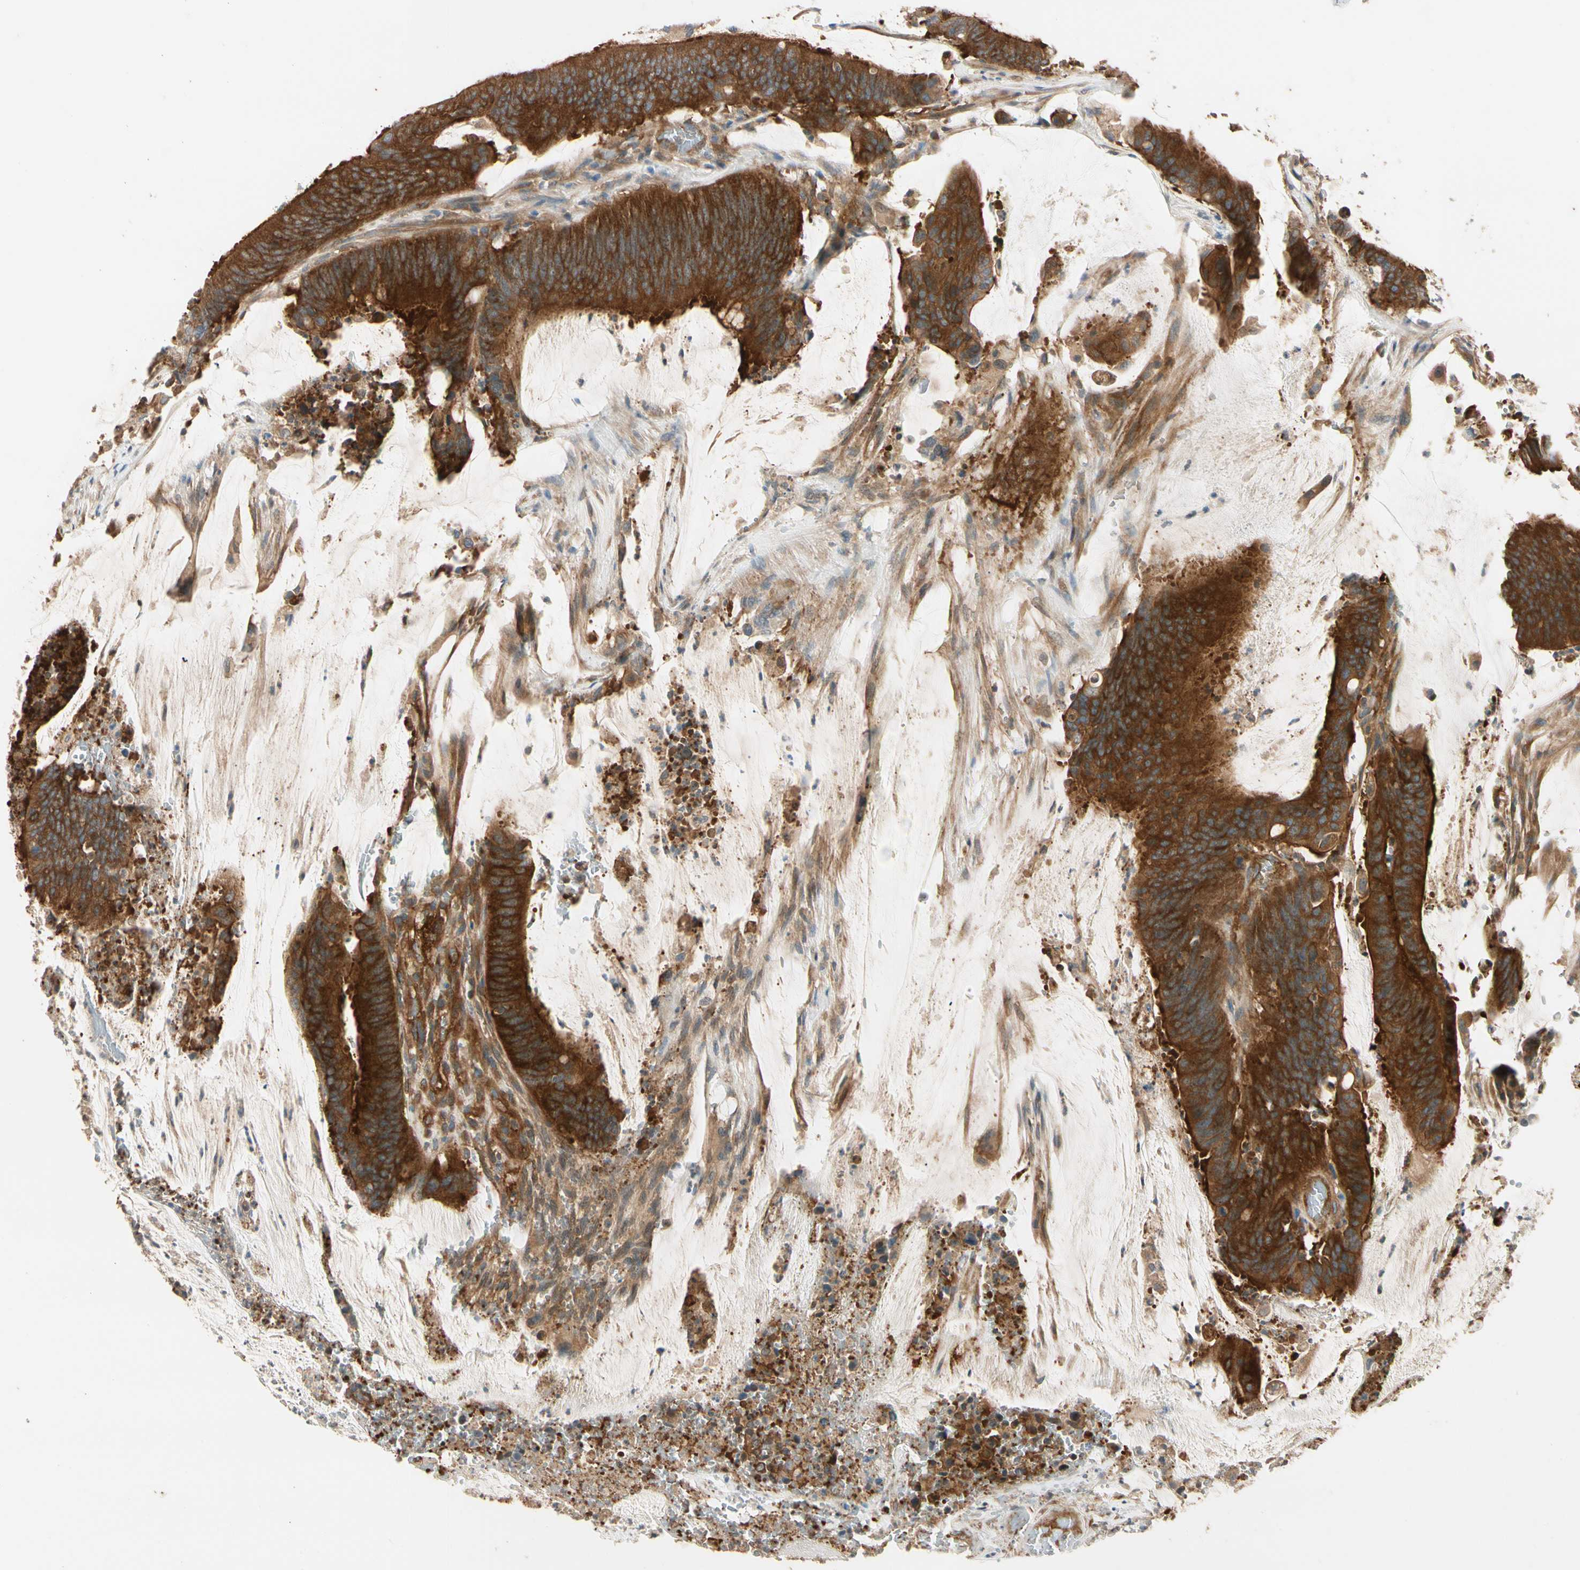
{"staining": {"intensity": "strong", "quantity": ">75%", "location": "cytoplasmic/membranous"}, "tissue": "colorectal cancer", "cell_type": "Tumor cells", "image_type": "cancer", "snomed": [{"axis": "morphology", "description": "Adenocarcinoma, NOS"}, {"axis": "topography", "description": "Rectum"}], "caption": "Immunohistochemistry (DAB (3,3'-diaminobenzidine)) staining of human colorectal adenocarcinoma exhibits strong cytoplasmic/membranous protein expression in approximately >75% of tumor cells.", "gene": "ROCK2", "patient": {"sex": "female", "age": 66}}